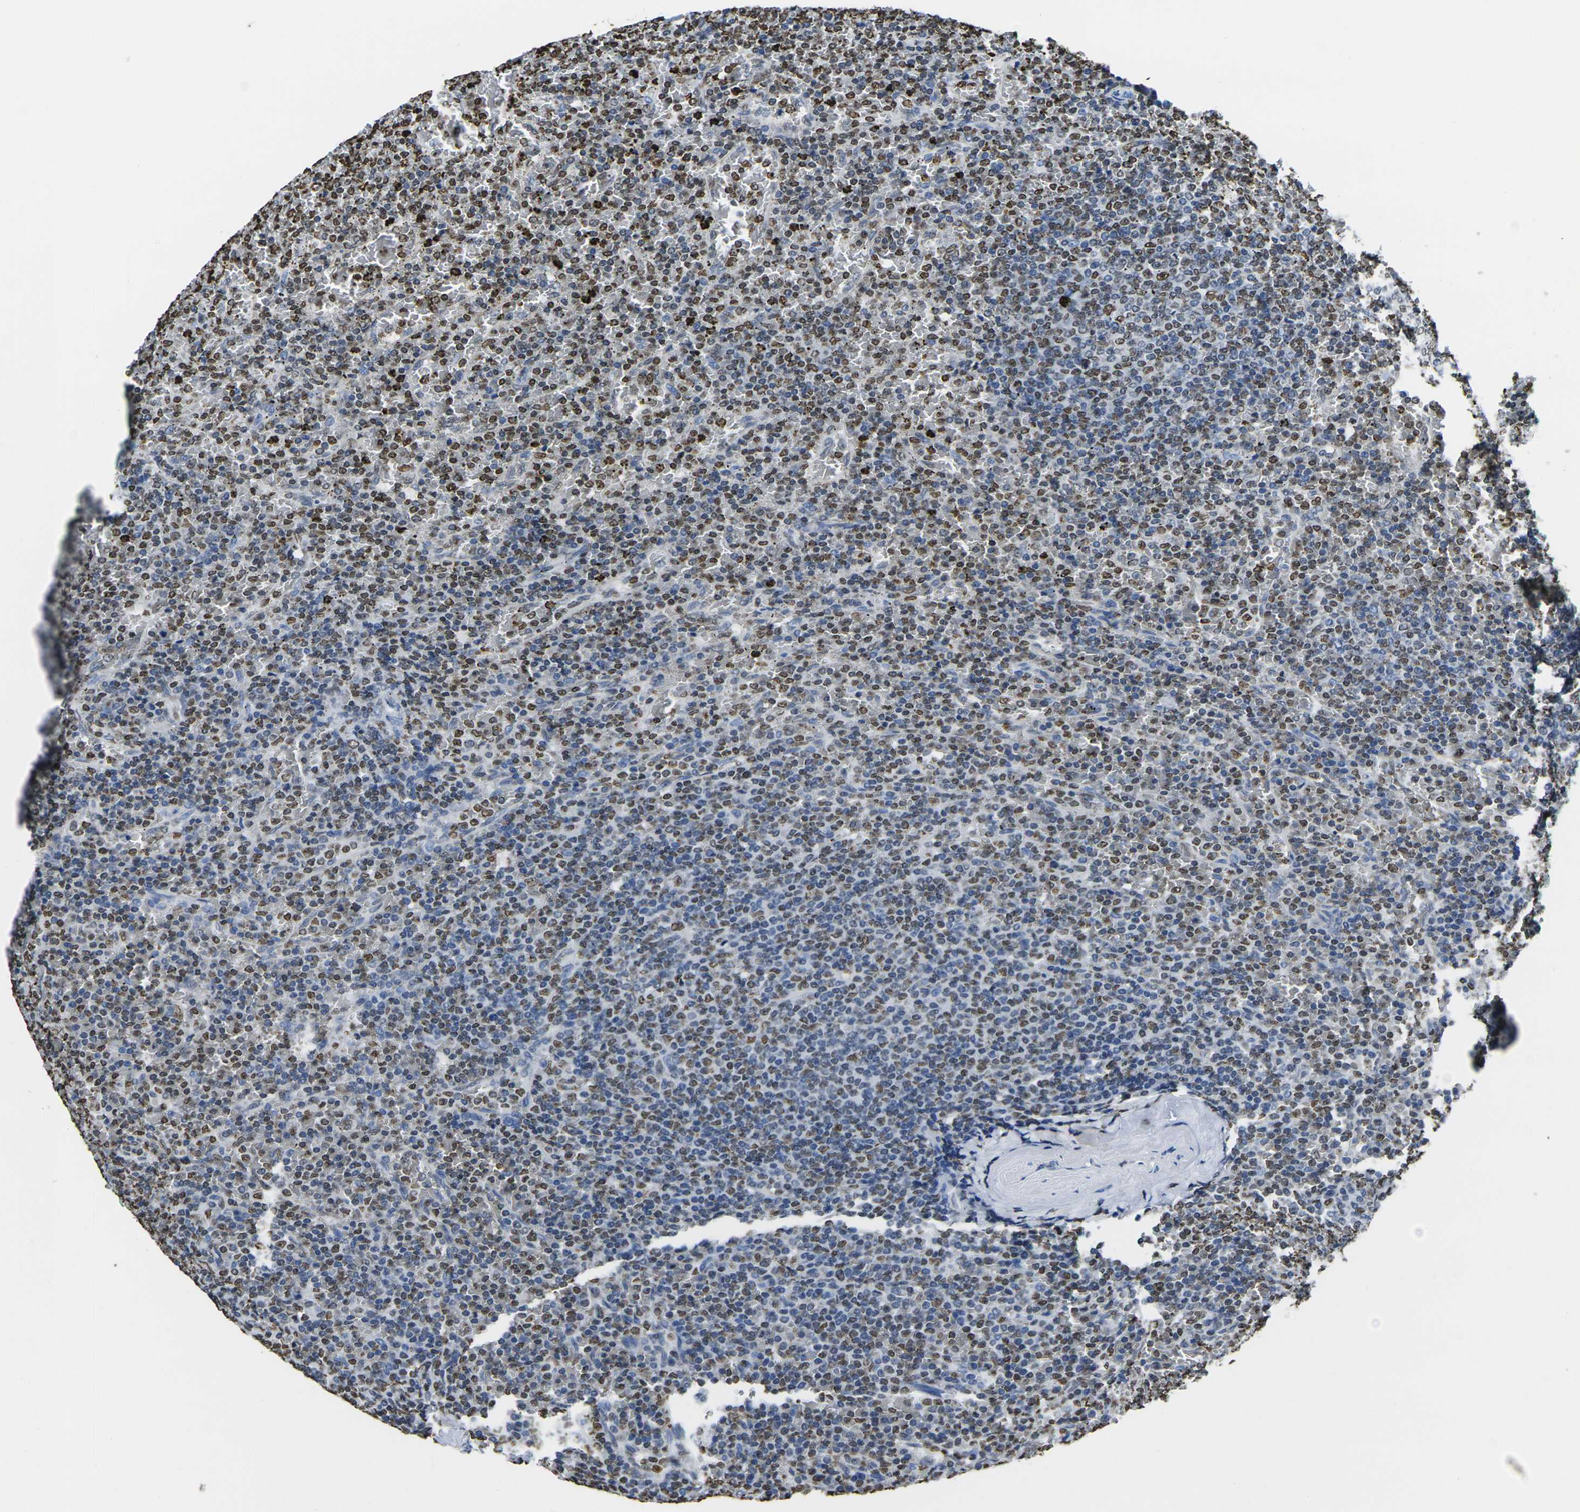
{"staining": {"intensity": "strong", "quantity": "25%-75%", "location": "nuclear"}, "tissue": "lymphoma", "cell_type": "Tumor cells", "image_type": "cancer", "snomed": [{"axis": "morphology", "description": "Malignant lymphoma, non-Hodgkin's type, Low grade"}, {"axis": "topography", "description": "Spleen"}], "caption": "Strong nuclear positivity for a protein is present in approximately 25%-75% of tumor cells of lymphoma using immunohistochemistry (IHC).", "gene": "DRAXIN", "patient": {"sex": "female", "age": 77}}